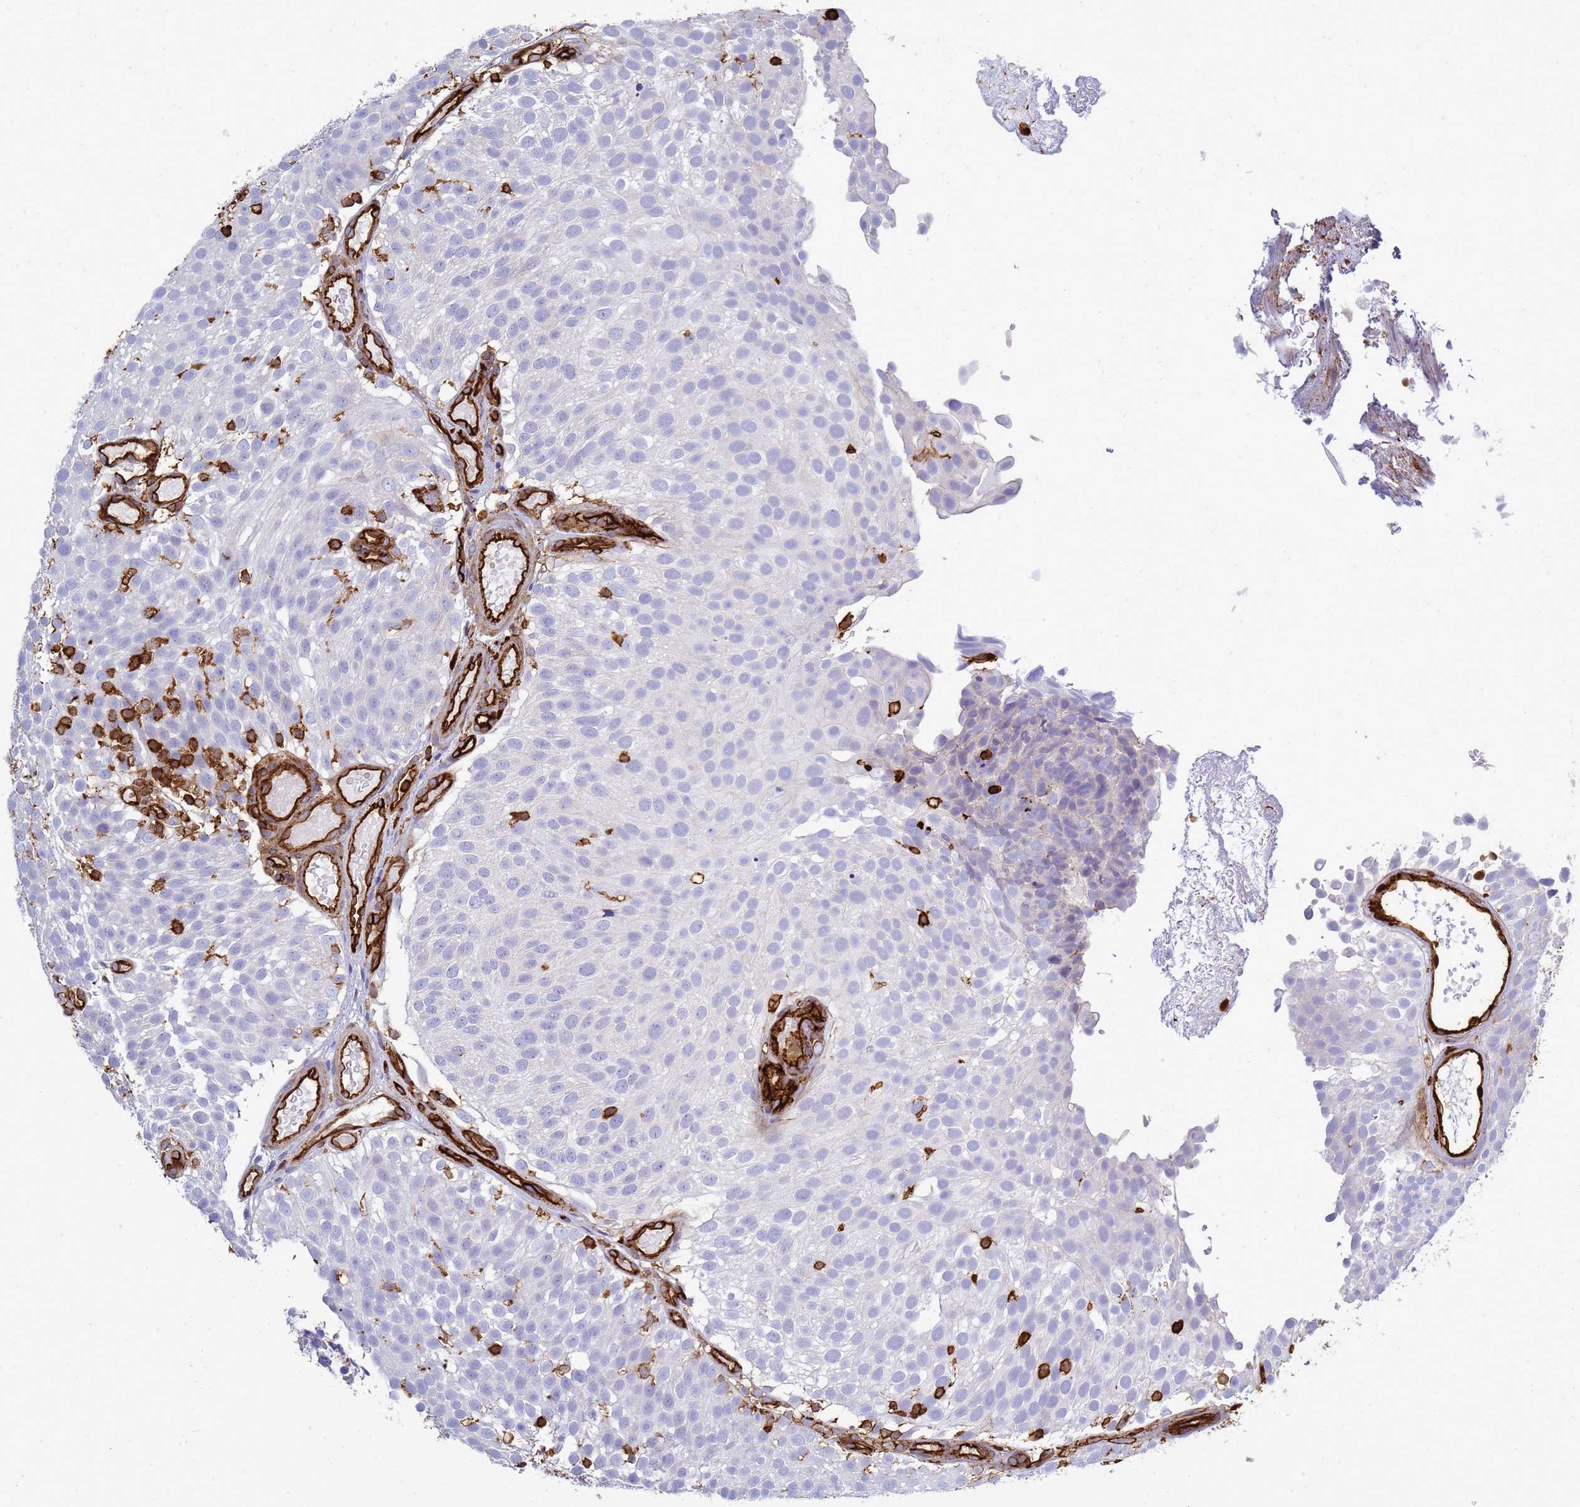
{"staining": {"intensity": "negative", "quantity": "none", "location": "none"}, "tissue": "urothelial cancer", "cell_type": "Tumor cells", "image_type": "cancer", "snomed": [{"axis": "morphology", "description": "Urothelial carcinoma, Low grade"}, {"axis": "topography", "description": "Urinary bladder"}], "caption": "Immunohistochemistry (IHC) image of neoplastic tissue: urothelial cancer stained with DAB (3,3'-diaminobenzidine) reveals no significant protein positivity in tumor cells.", "gene": "ZBTB8OS", "patient": {"sex": "male", "age": 78}}